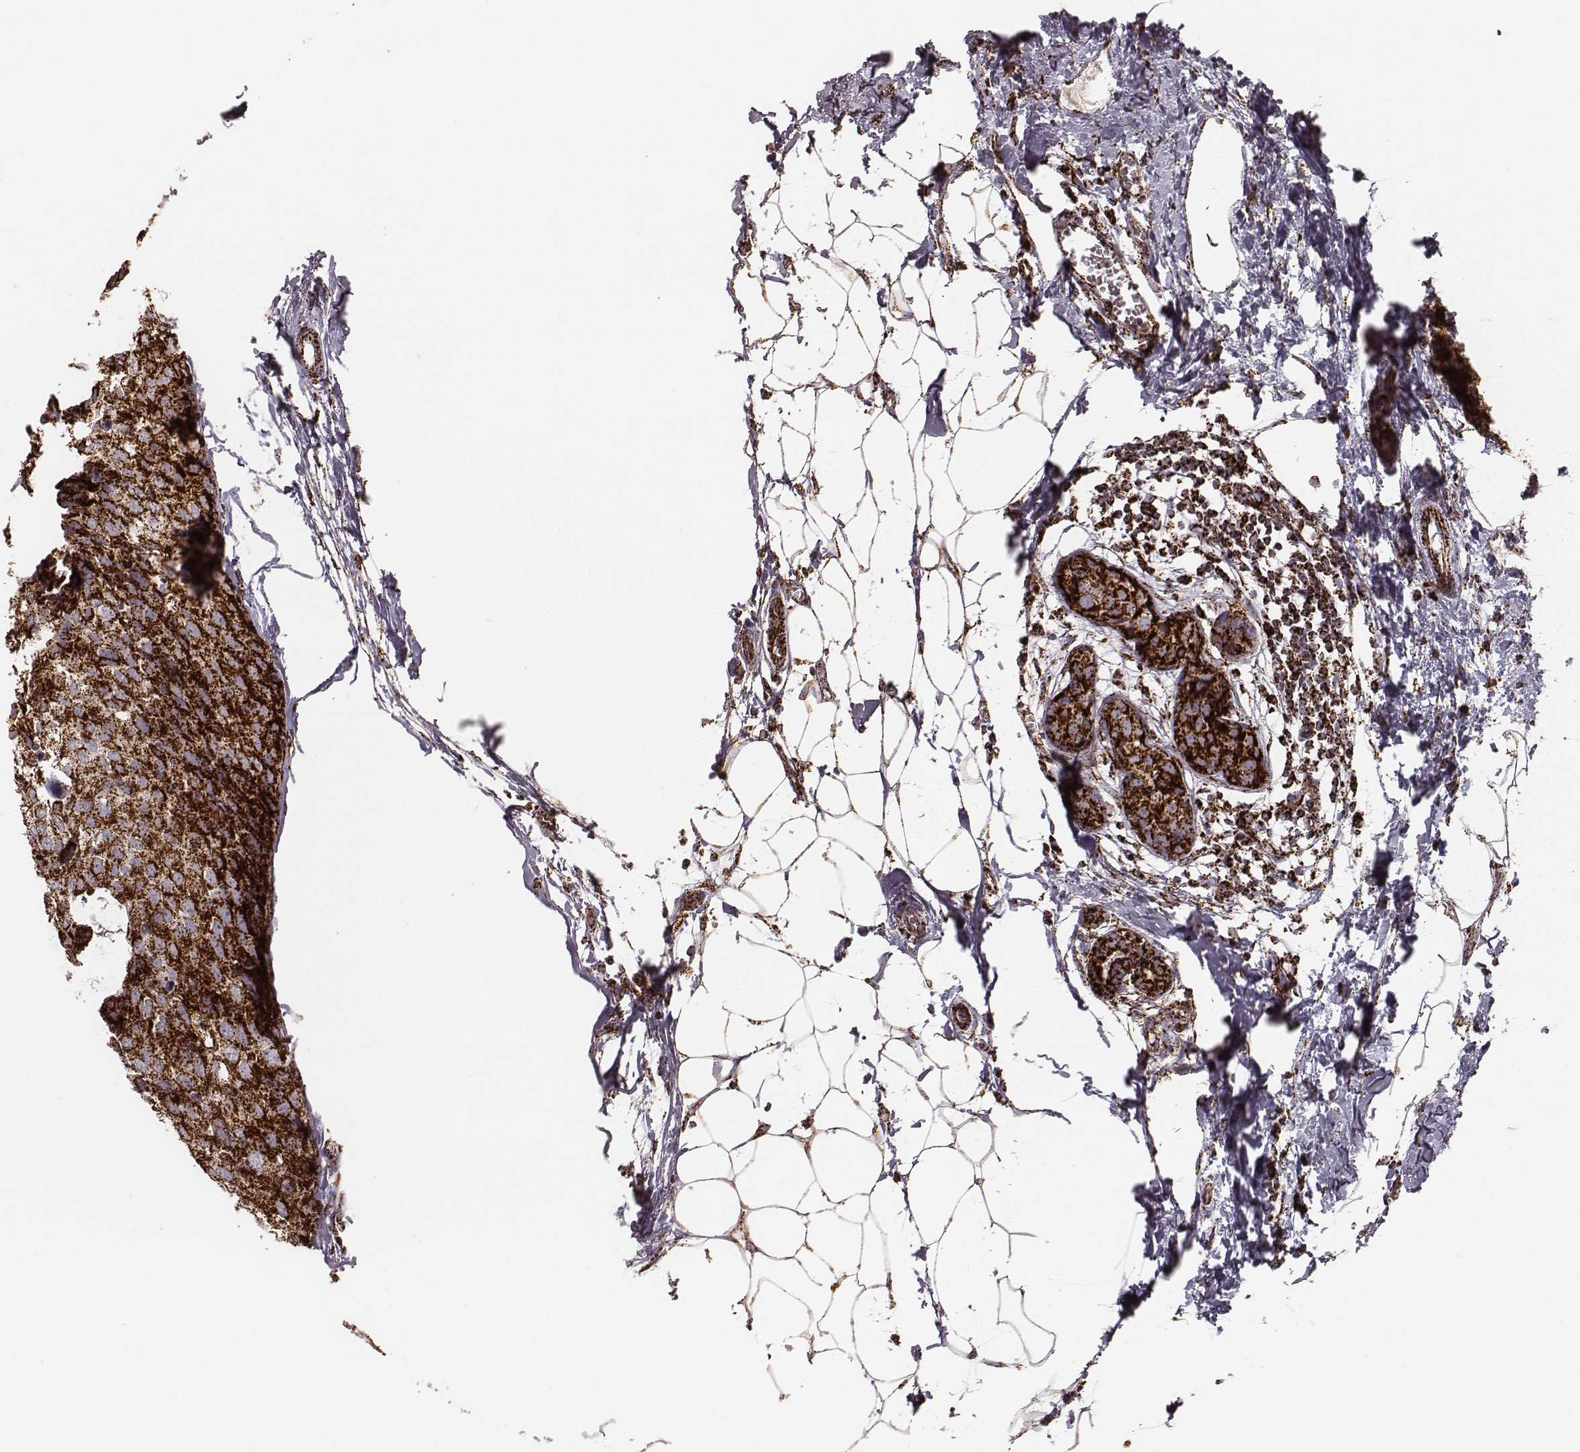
{"staining": {"intensity": "strong", "quantity": ">75%", "location": "cytoplasmic/membranous"}, "tissue": "breast cancer", "cell_type": "Tumor cells", "image_type": "cancer", "snomed": [{"axis": "morphology", "description": "Duct carcinoma"}, {"axis": "topography", "description": "Breast"}], "caption": "Immunohistochemical staining of breast cancer exhibits strong cytoplasmic/membranous protein expression in approximately >75% of tumor cells. (DAB IHC, brown staining for protein, blue staining for nuclei).", "gene": "TUFM", "patient": {"sex": "female", "age": 38}}